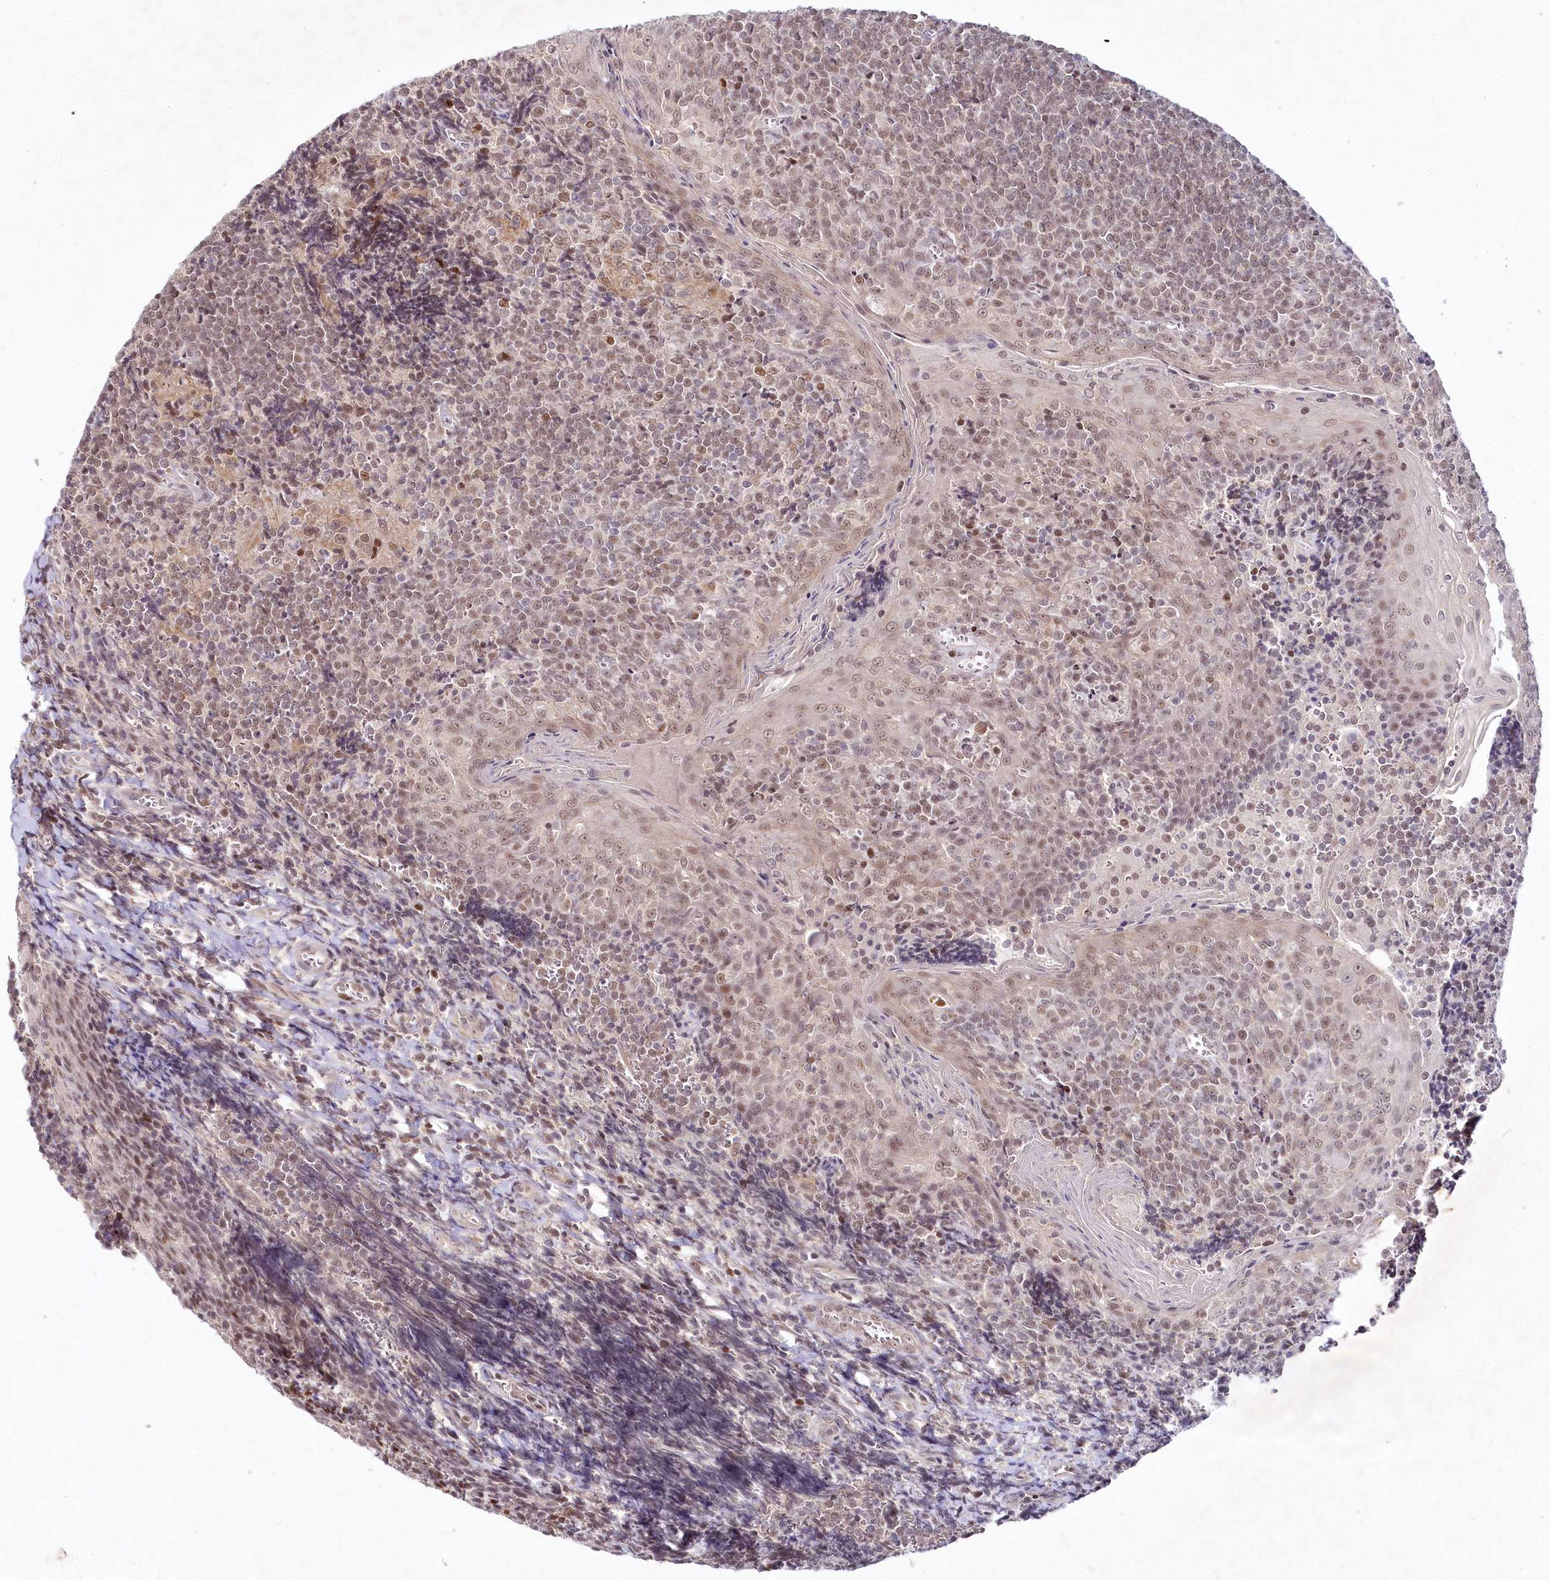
{"staining": {"intensity": "weak", "quantity": "25%-75%", "location": "nuclear"}, "tissue": "tonsil", "cell_type": "Germinal center cells", "image_type": "normal", "snomed": [{"axis": "morphology", "description": "Normal tissue, NOS"}, {"axis": "topography", "description": "Tonsil"}], "caption": "DAB (3,3'-diaminobenzidine) immunohistochemical staining of normal human tonsil exhibits weak nuclear protein staining in approximately 25%-75% of germinal center cells.", "gene": "AMTN", "patient": {"sex": "male", "age": 27}}